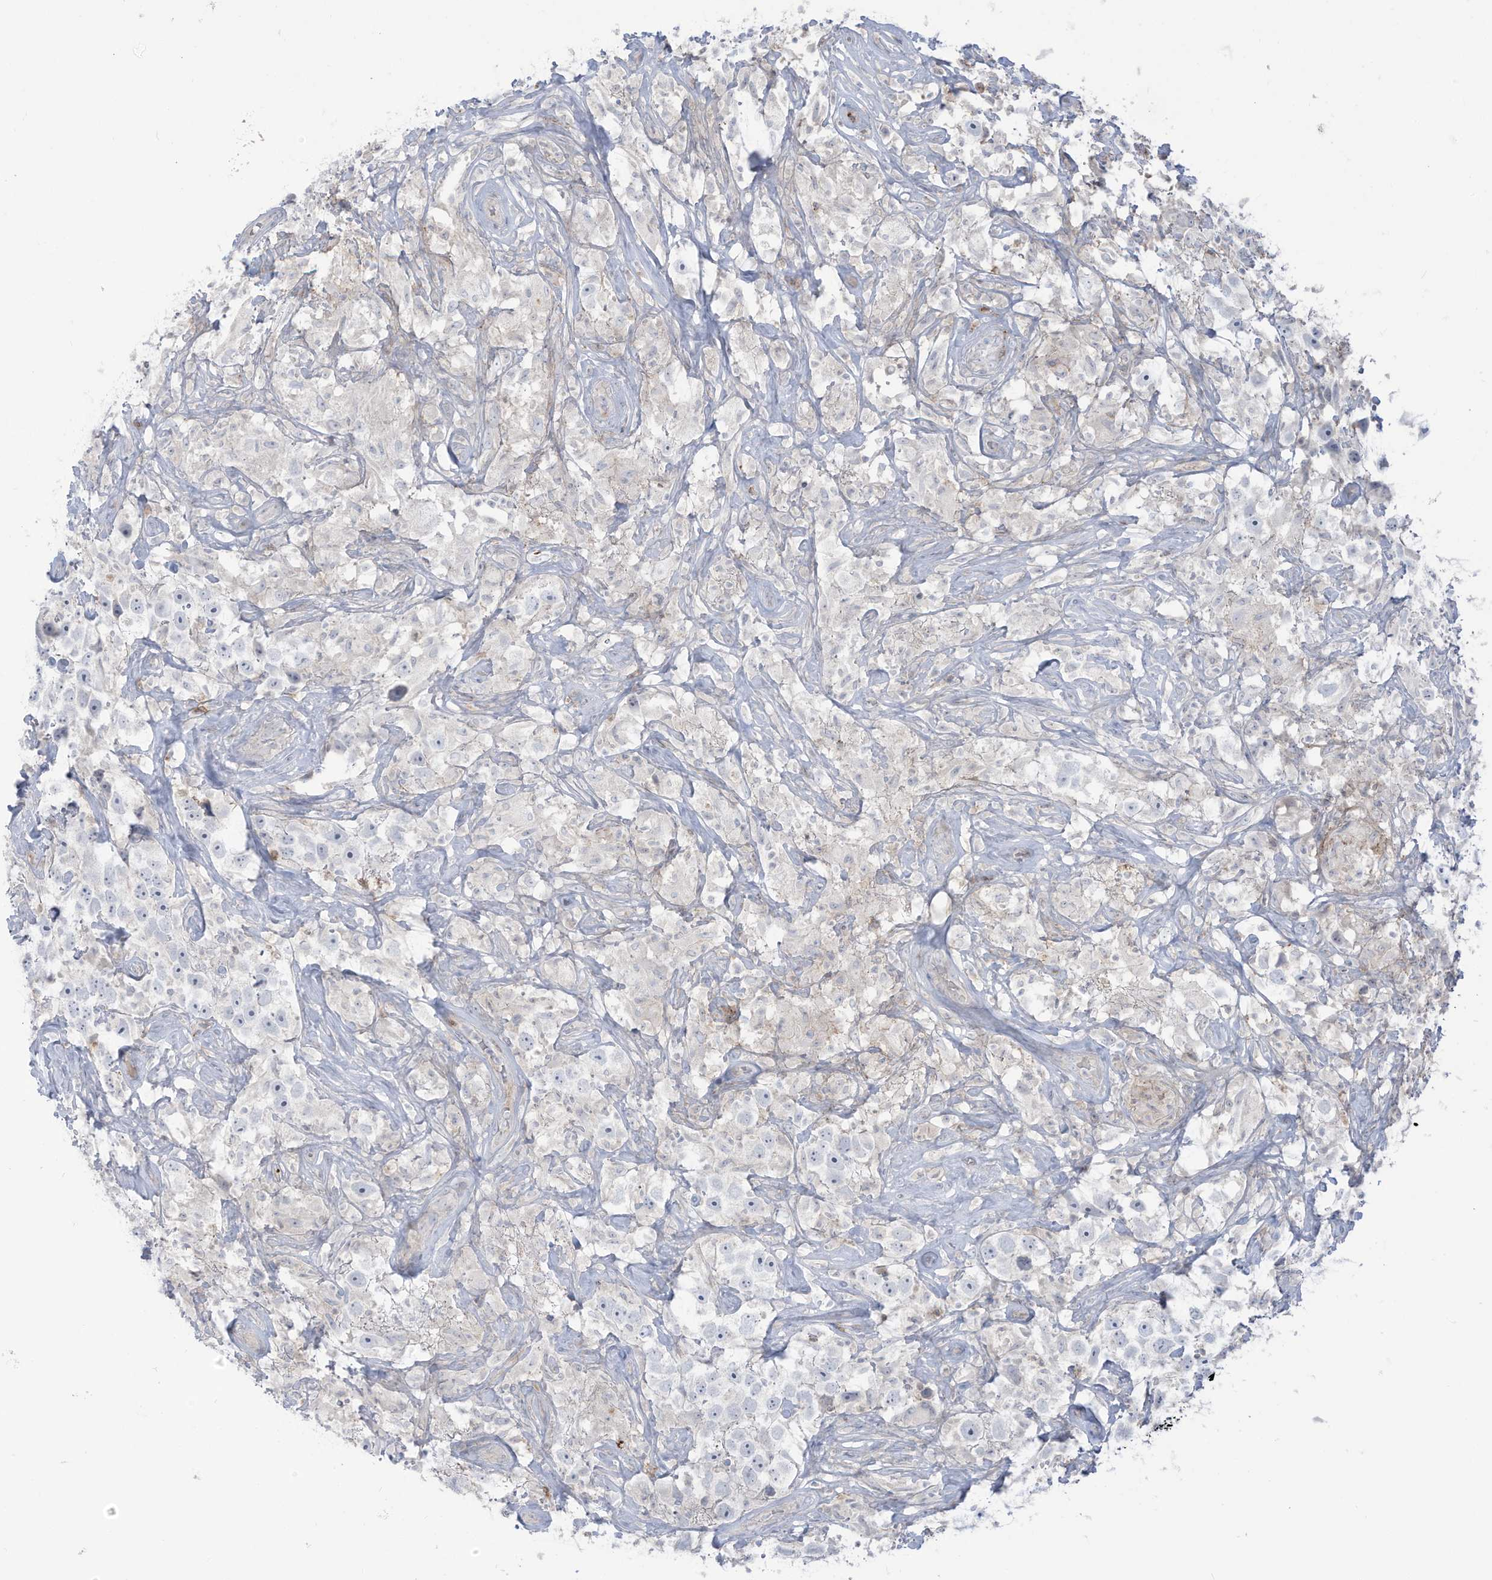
{"staining": {"intensity": "negative", "quantity": "none", "location": "none"}, "tissue": "testis cancer", "cell_type": "Tumor cells", "image_type": "cancer", "snomed": [{"axis": "morphology", "description": "Seminoma, NOS"}, {"axis": "topography", "description": "Testis"}], "caption": "A histopathology image of human testis cancer (seminoma) is negative for staining in tumor cells.", "gene": "NOTO", "patient": {"sex": "male", "age": 49}}